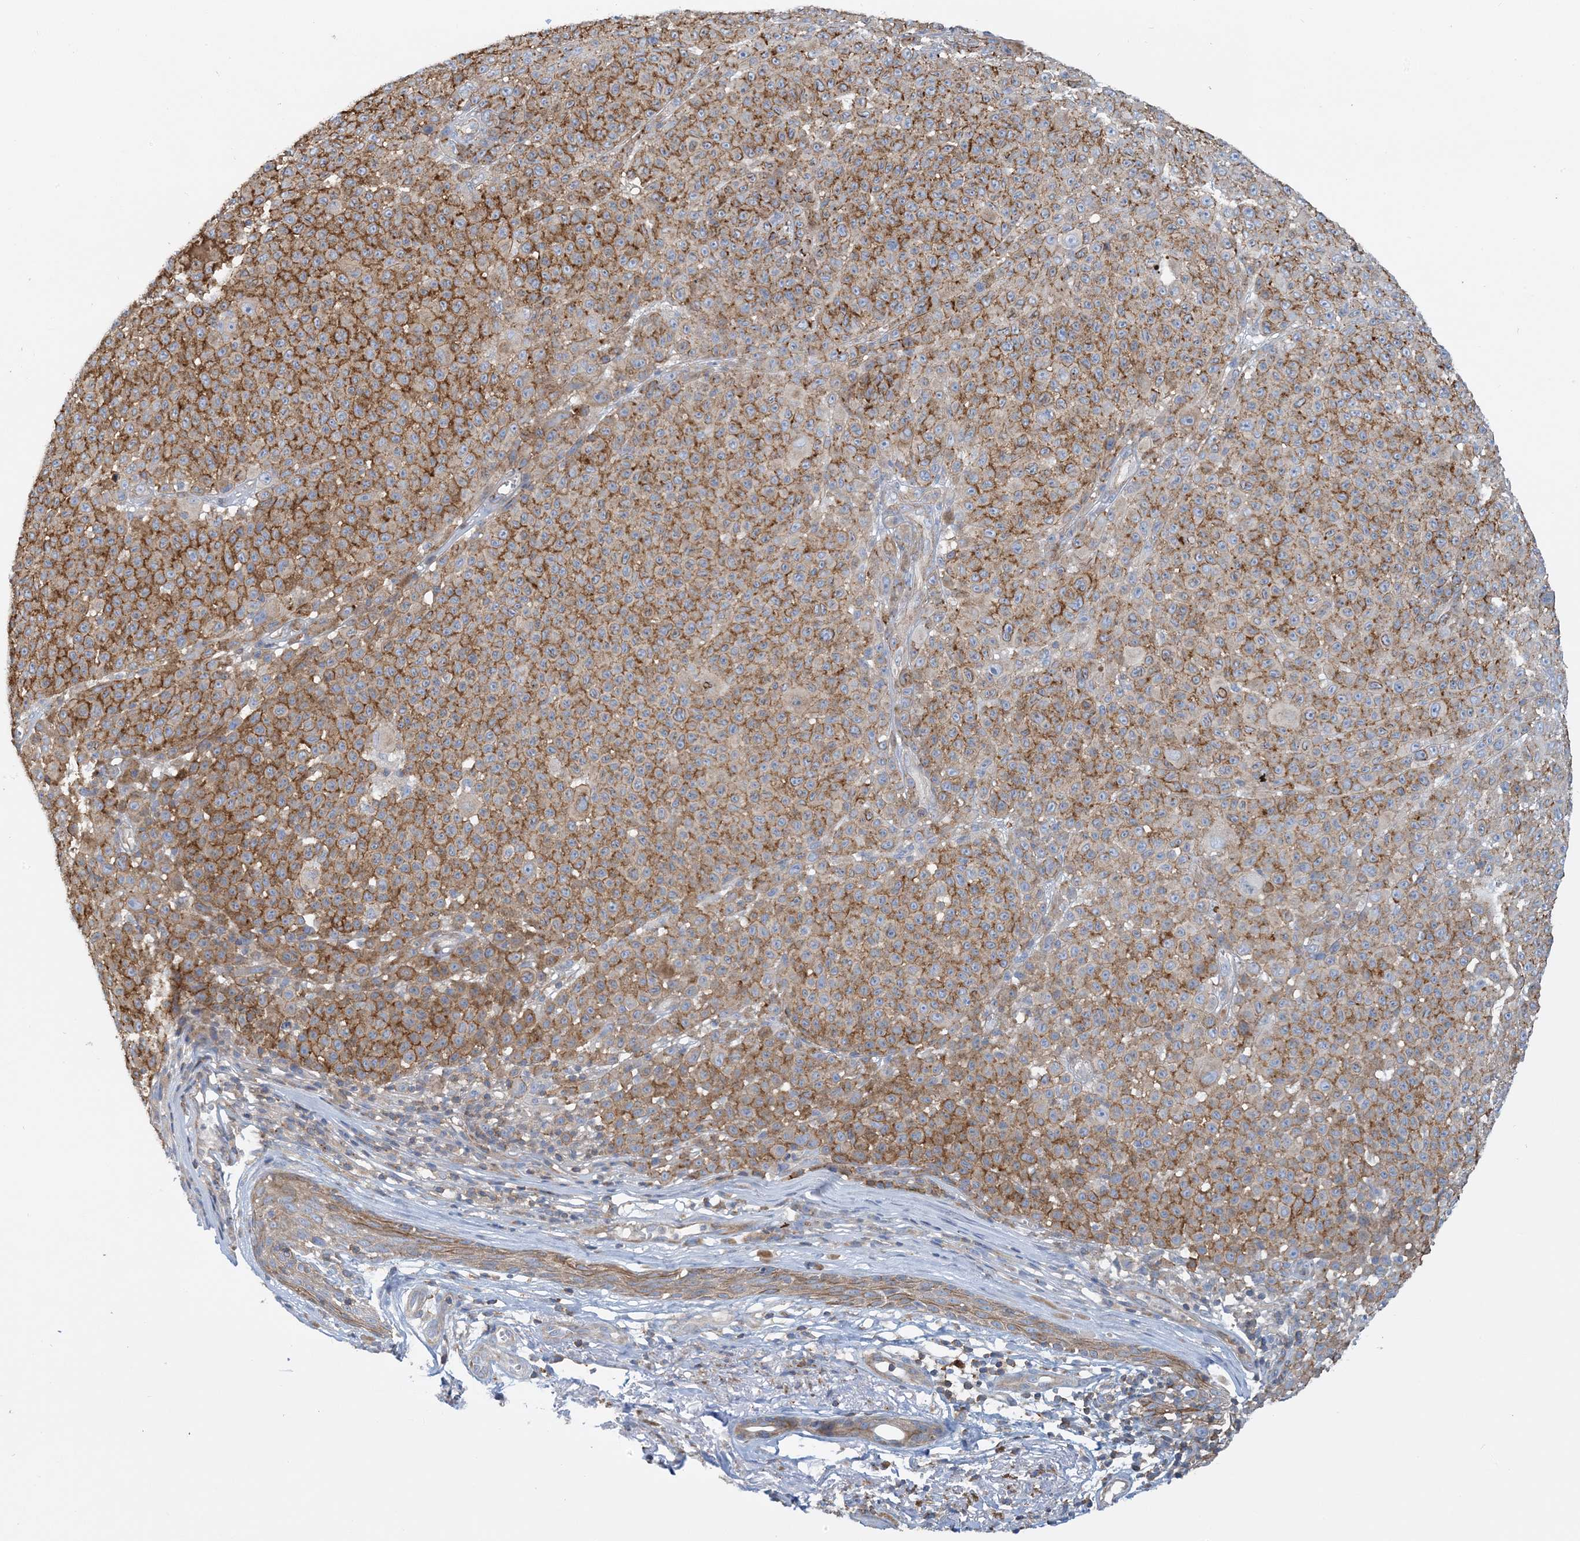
{"staining": {"intensity": "moderate", "quantity": ">75%", "location": "cytoplasmic/membranous"}, "tissue": "melanoma", "cell_type": "Tumor cells", "image_type": "cancer", "snomed": [{"axis": "morphology", "description": "Malignant melanoma, NOS"}, {"axis": "topography", "description": "Skin"}], "caption": "The histopathology image demonstrates immunohistochemical staining of melanoma. There is moderate cytoplasmic/membranous expression is identified in approximately >75% of tumor cells.", "gene": "CALHM5", "patient": {"sex": "female", "age": 94}}